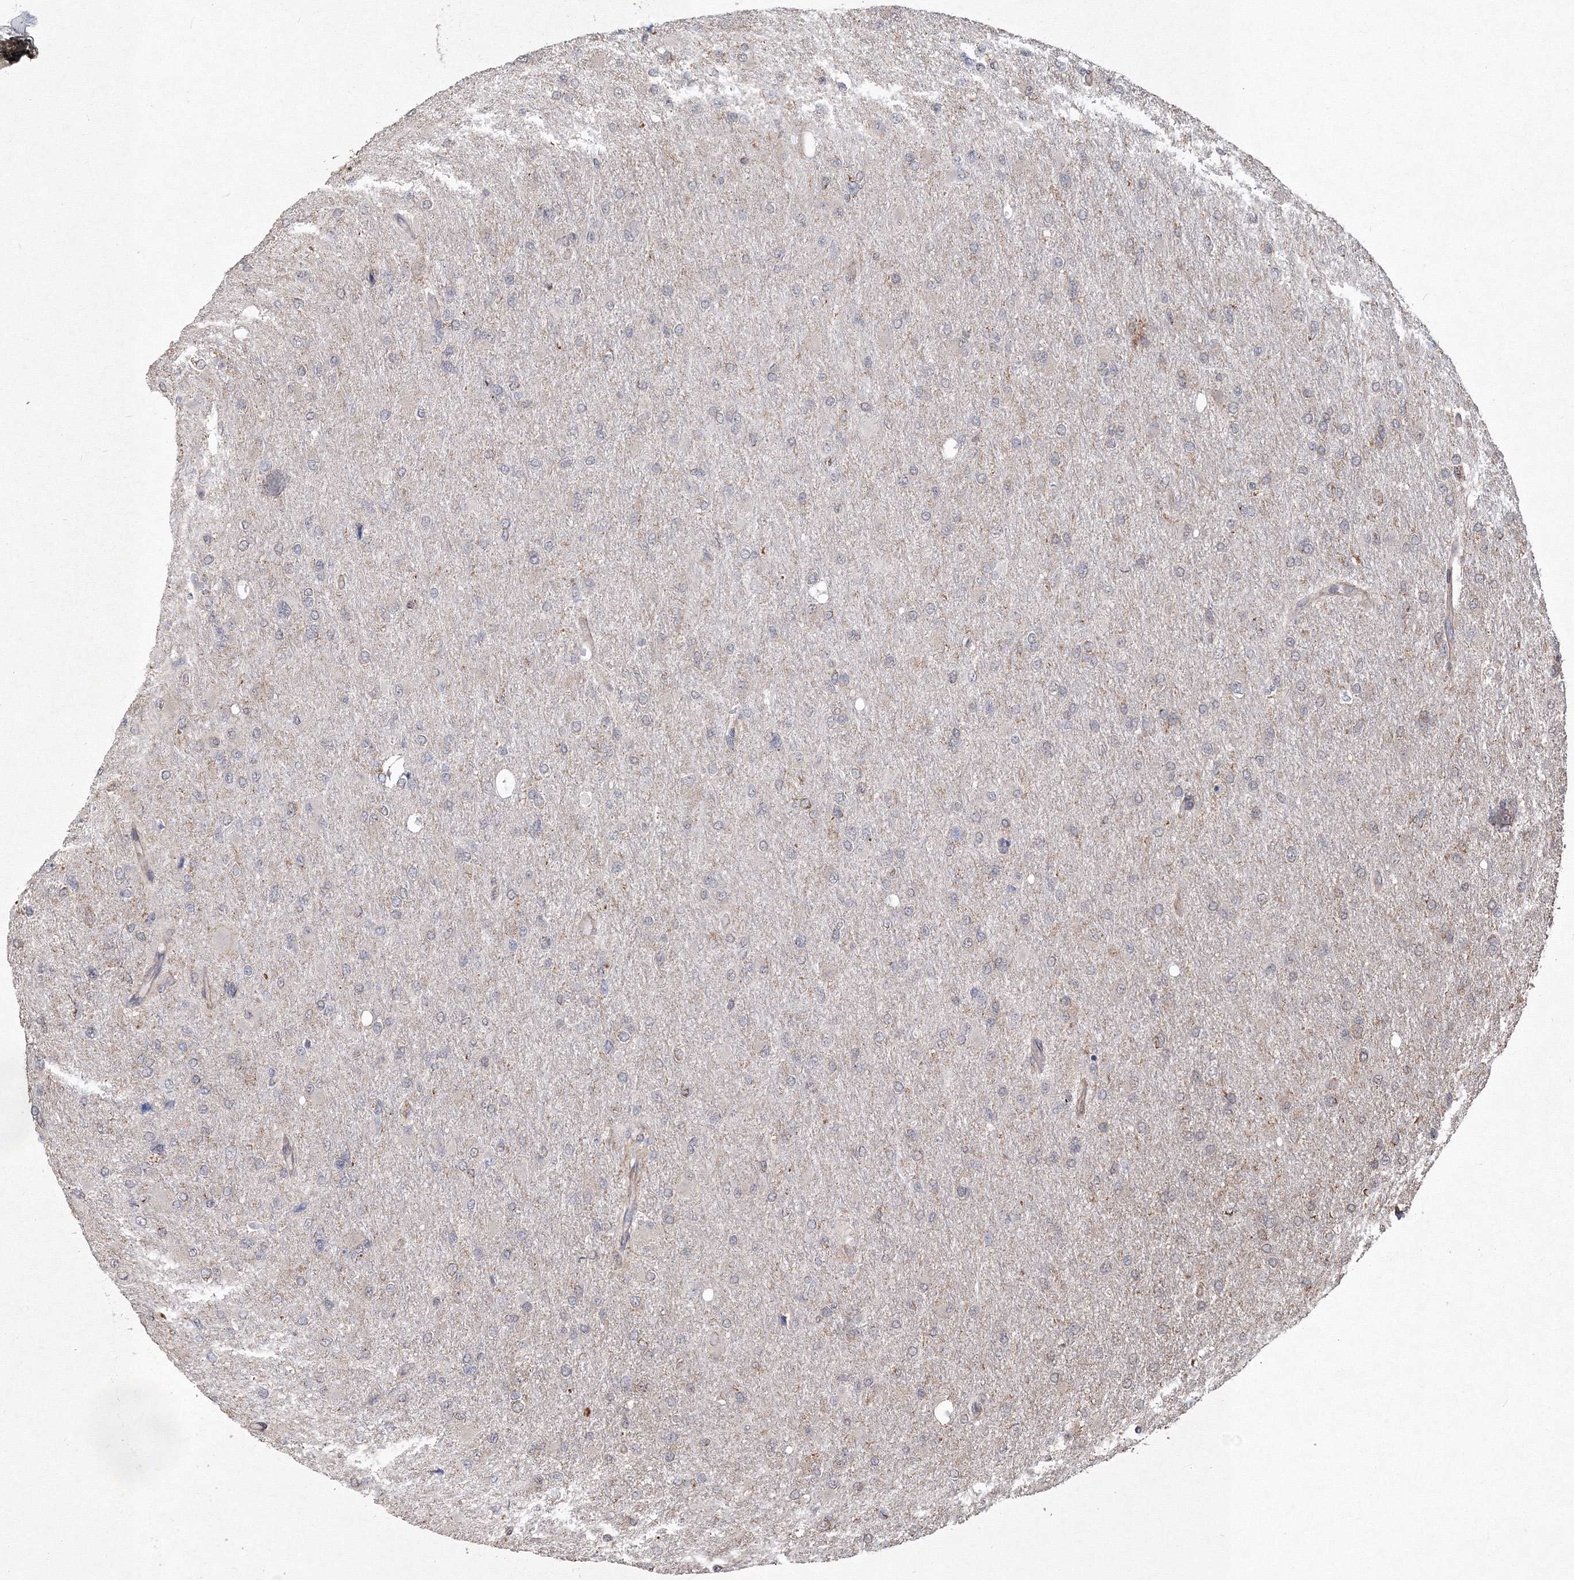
{"staining": {"intensity": "negative", "quantity": "none", "location": "none"}, "tissue": "glioma", "cell_type": "Tumor cells", "image_type": "cancer", "snomed": [{"axis": "morphology", "description": "Glioma, malignant, High grade"}, {"axis": "topography", "description": "Cerebral cortex"}], "caption": "A photomicrograph of high-grade glioma (malignant) stained for a protein reveals no brown staining in tumor cells.", "gene": "TMEM139", "patient": {"sex": "female", "age": 36}}